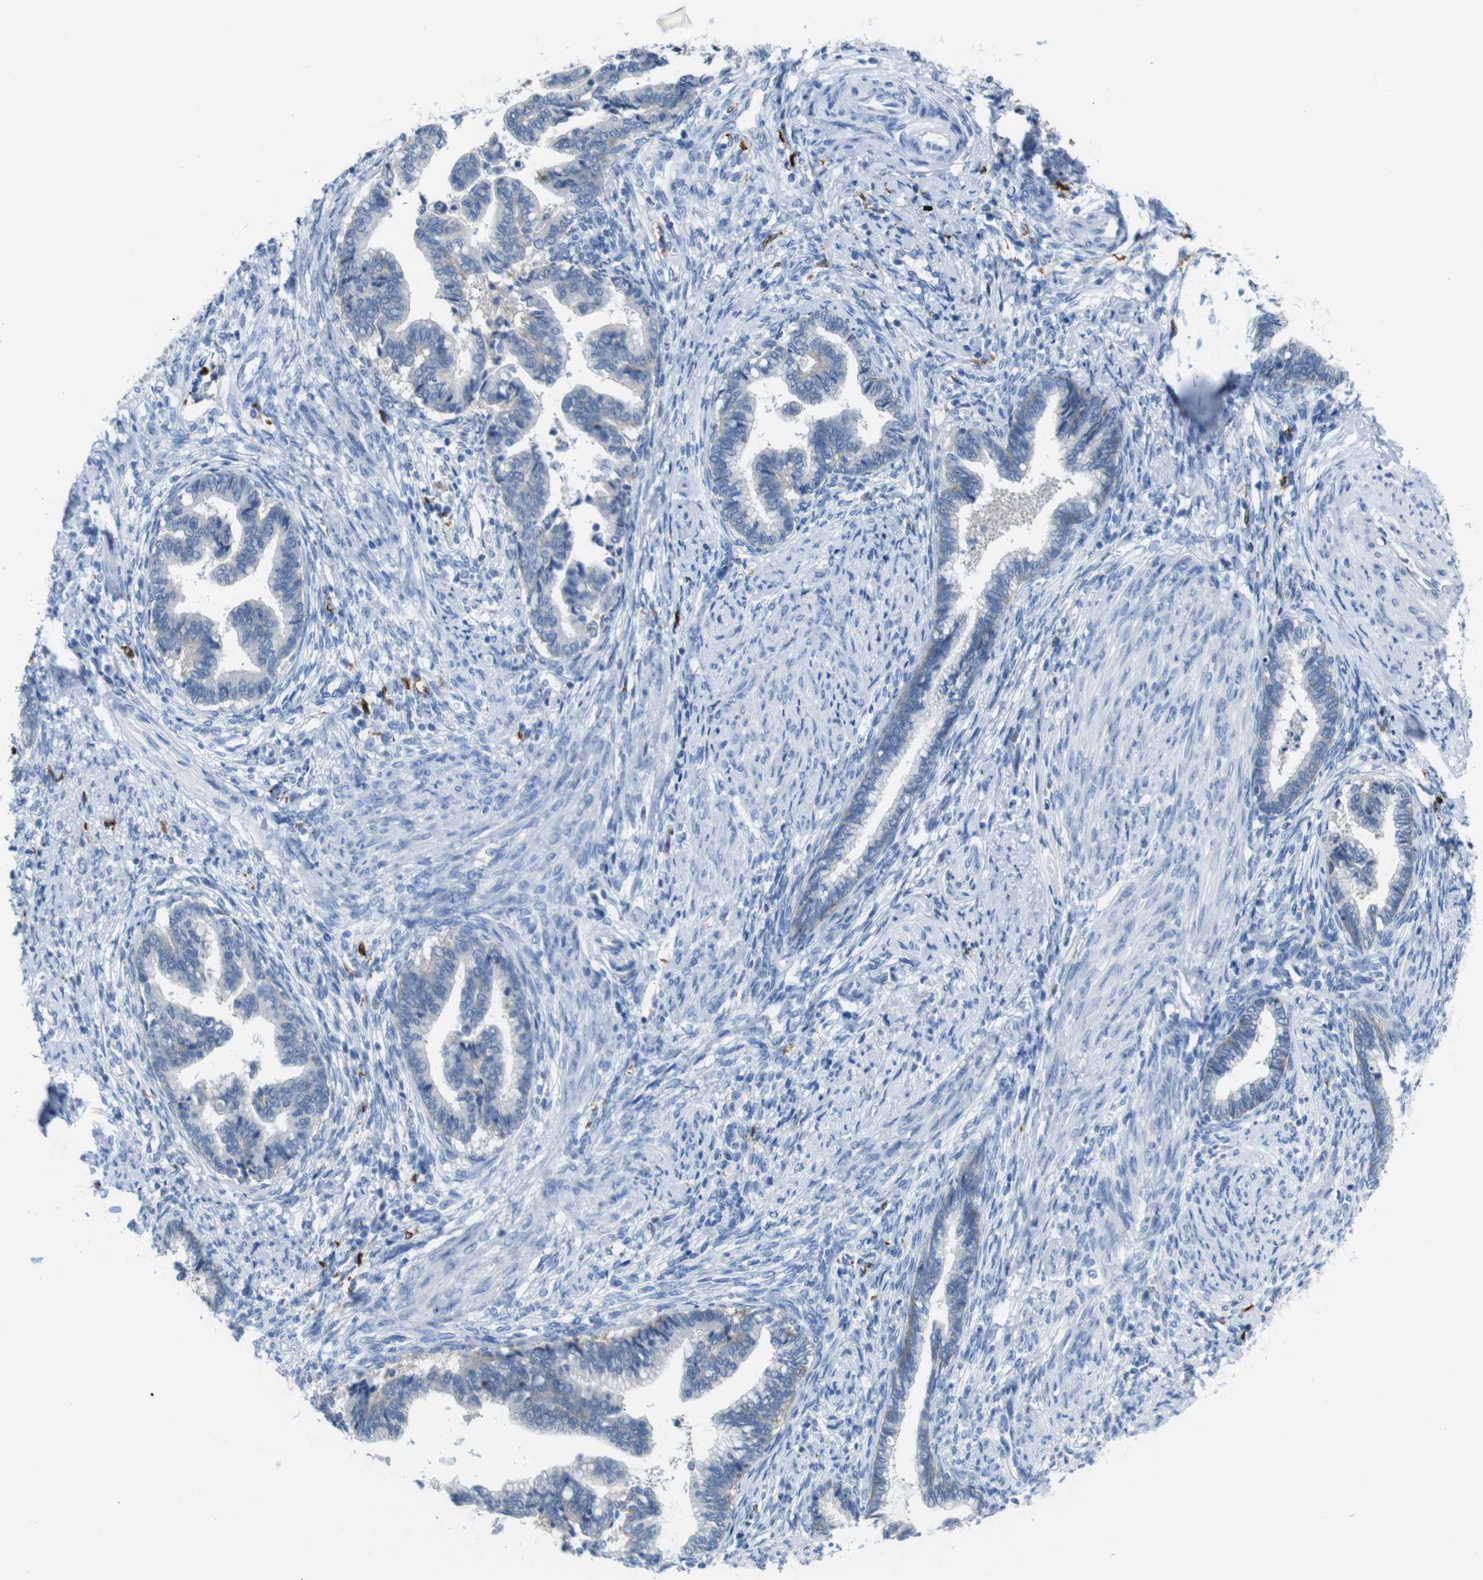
{"staining": {"intensity": "negative", "quantity": "none", "location": "none"}, "tissue": "cervical cancer", "cell_type": "Tumor cells", "image_type": "cancer", "snomed": [{"axis": "morphology", "description": "Adenocarcinoma, NOS"}, {"axis": "topography", "description": "Cervix"}], "caption": "An immunohistochemistry micrograph of cervical cancer (adenocarcinoma) is shown. There is no staining in tumor cells of cervical cancer (adenocarcinoma). The staining is performed using DAB brown chromogen with nuclei counter-stained in using hematoxylin.", "gene": "C1orf210", "patient": {"sex": "female", "age": 44}}